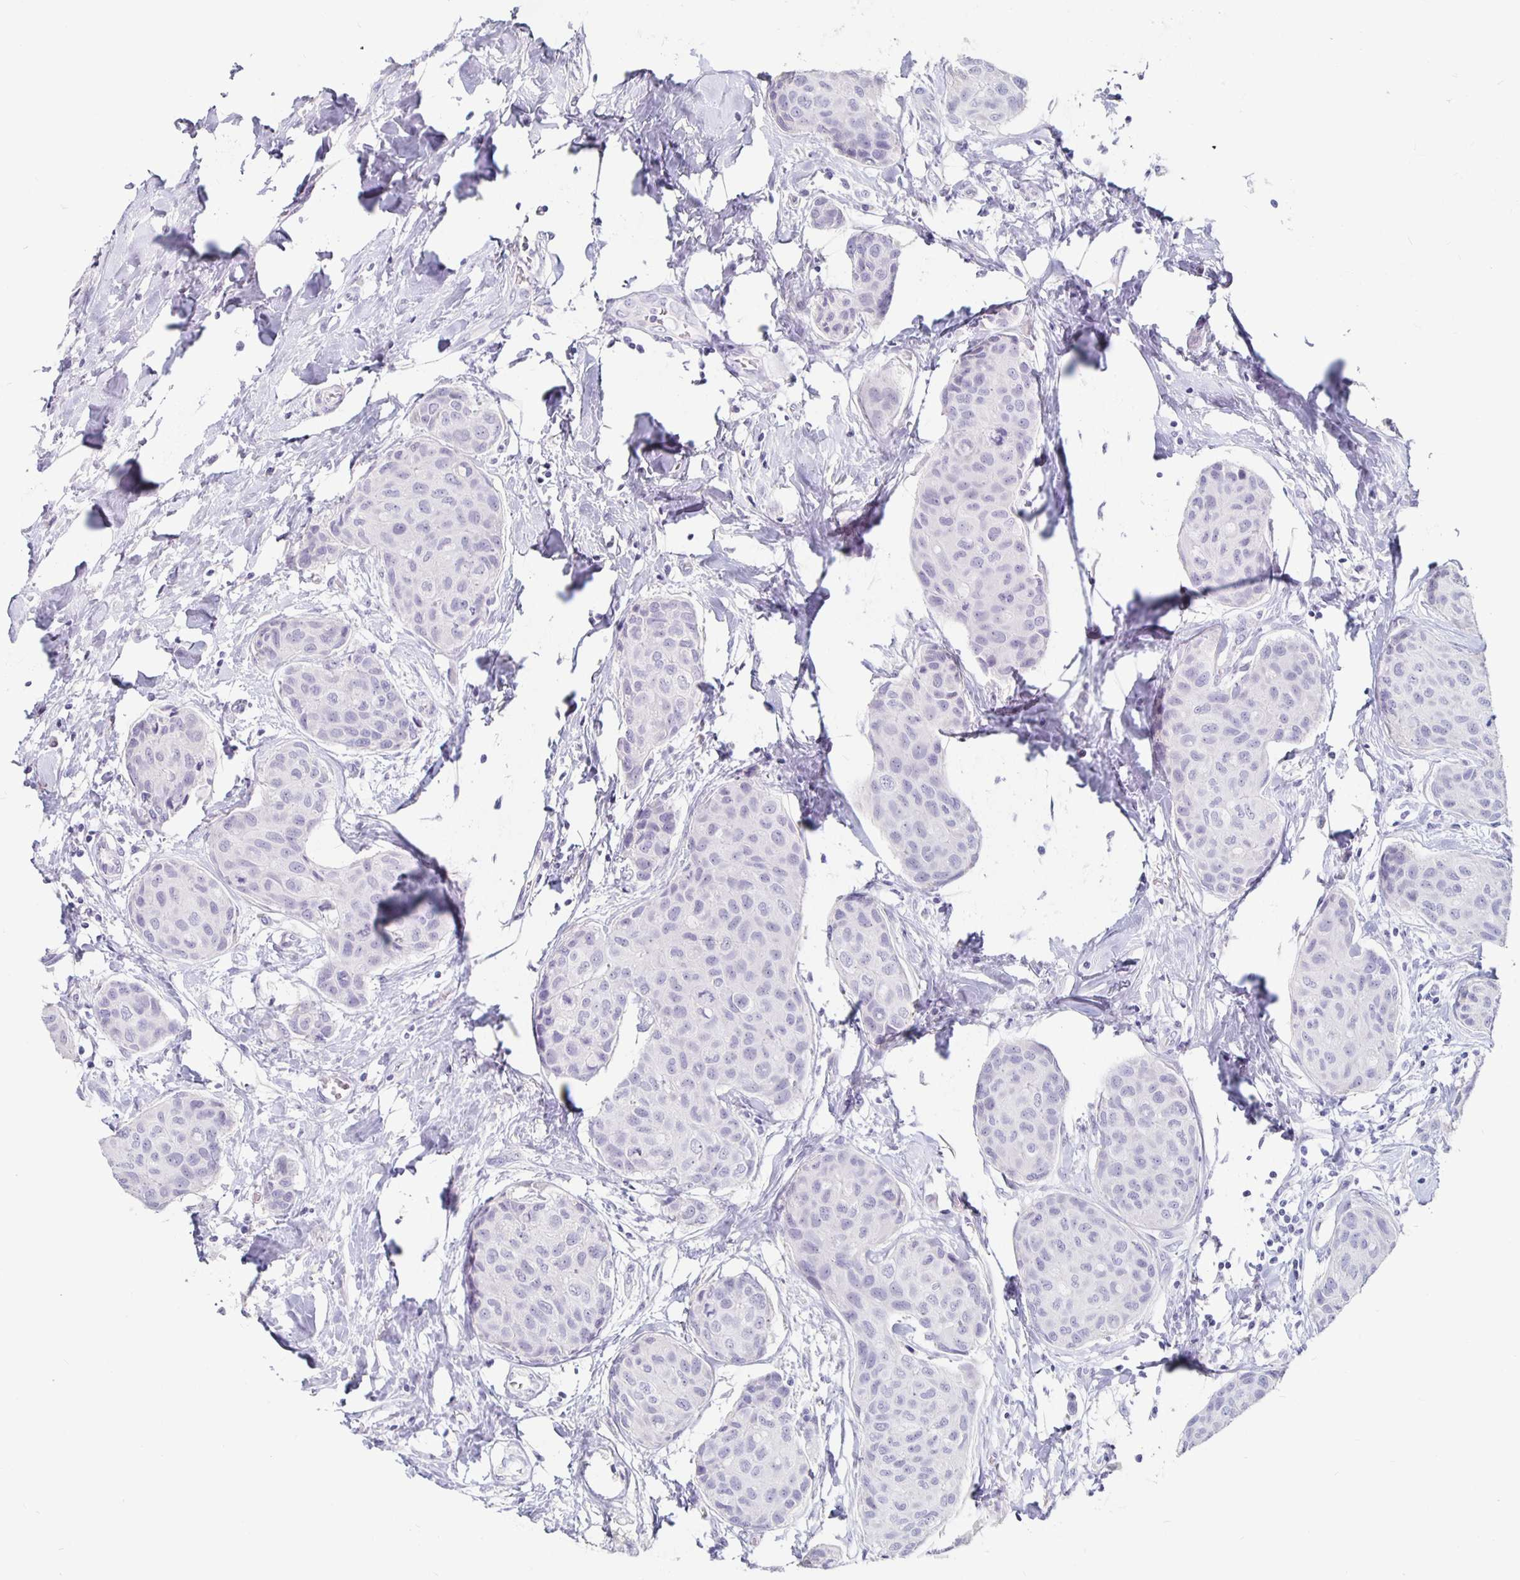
{"staining": {"intensity": "negative", "quantity": "none", "location": "none"}, "tissue": "breast cancer", "cell_type": "Tumor cells", "image_type": "cancer", "snomed": [{"axis": "morphology", "description": "Duct carcinoma"}, {"axis": "topography", "description": "Breast"}], "caption": "Histopathology image shows no significant protein positivity in tumor cells of infiltrating ductal carcinoma (breast).", "gene": "KCNQ2", "patient": {"sex": "female", "age": 80}}